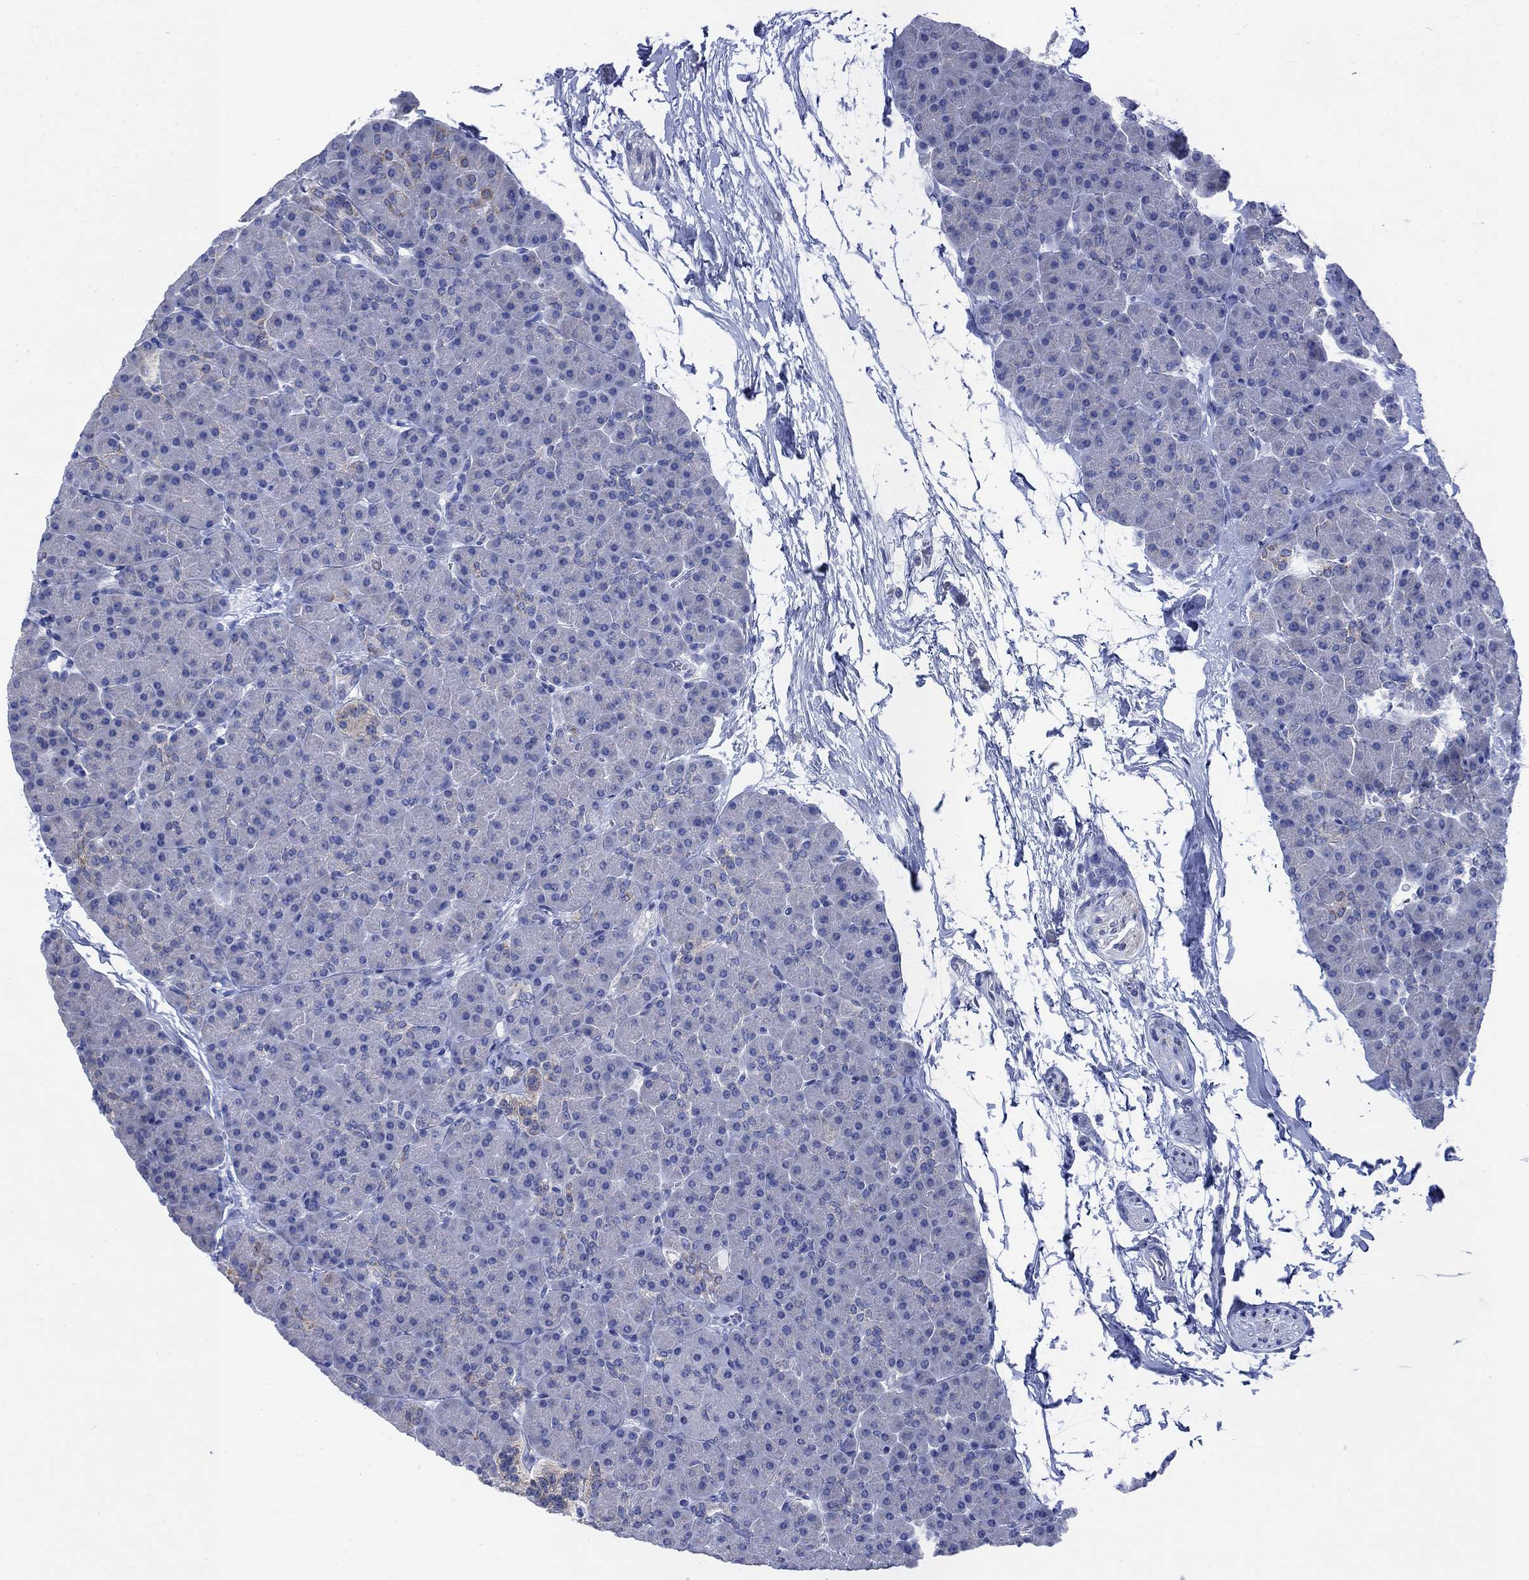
{"staining": {"intensity": "weak", "quantity": "<25%", "location": "cytoplasmic/membranous"}, "tissue": "pancreas", "cell_type": "Exocrine glandular cells", "image_type": "normal", "snomed": [{"axis": "morphology", "description": "Normal tissue, NOS"}, {"axis": "topography", "description": "Pancreas"}], "caption": "Protein analysis of benign pancreas reveals no significant expression in exocrine glandular cells.", "gene": "SCCPDH", "patient": {"sex": "female", "age": 44}}